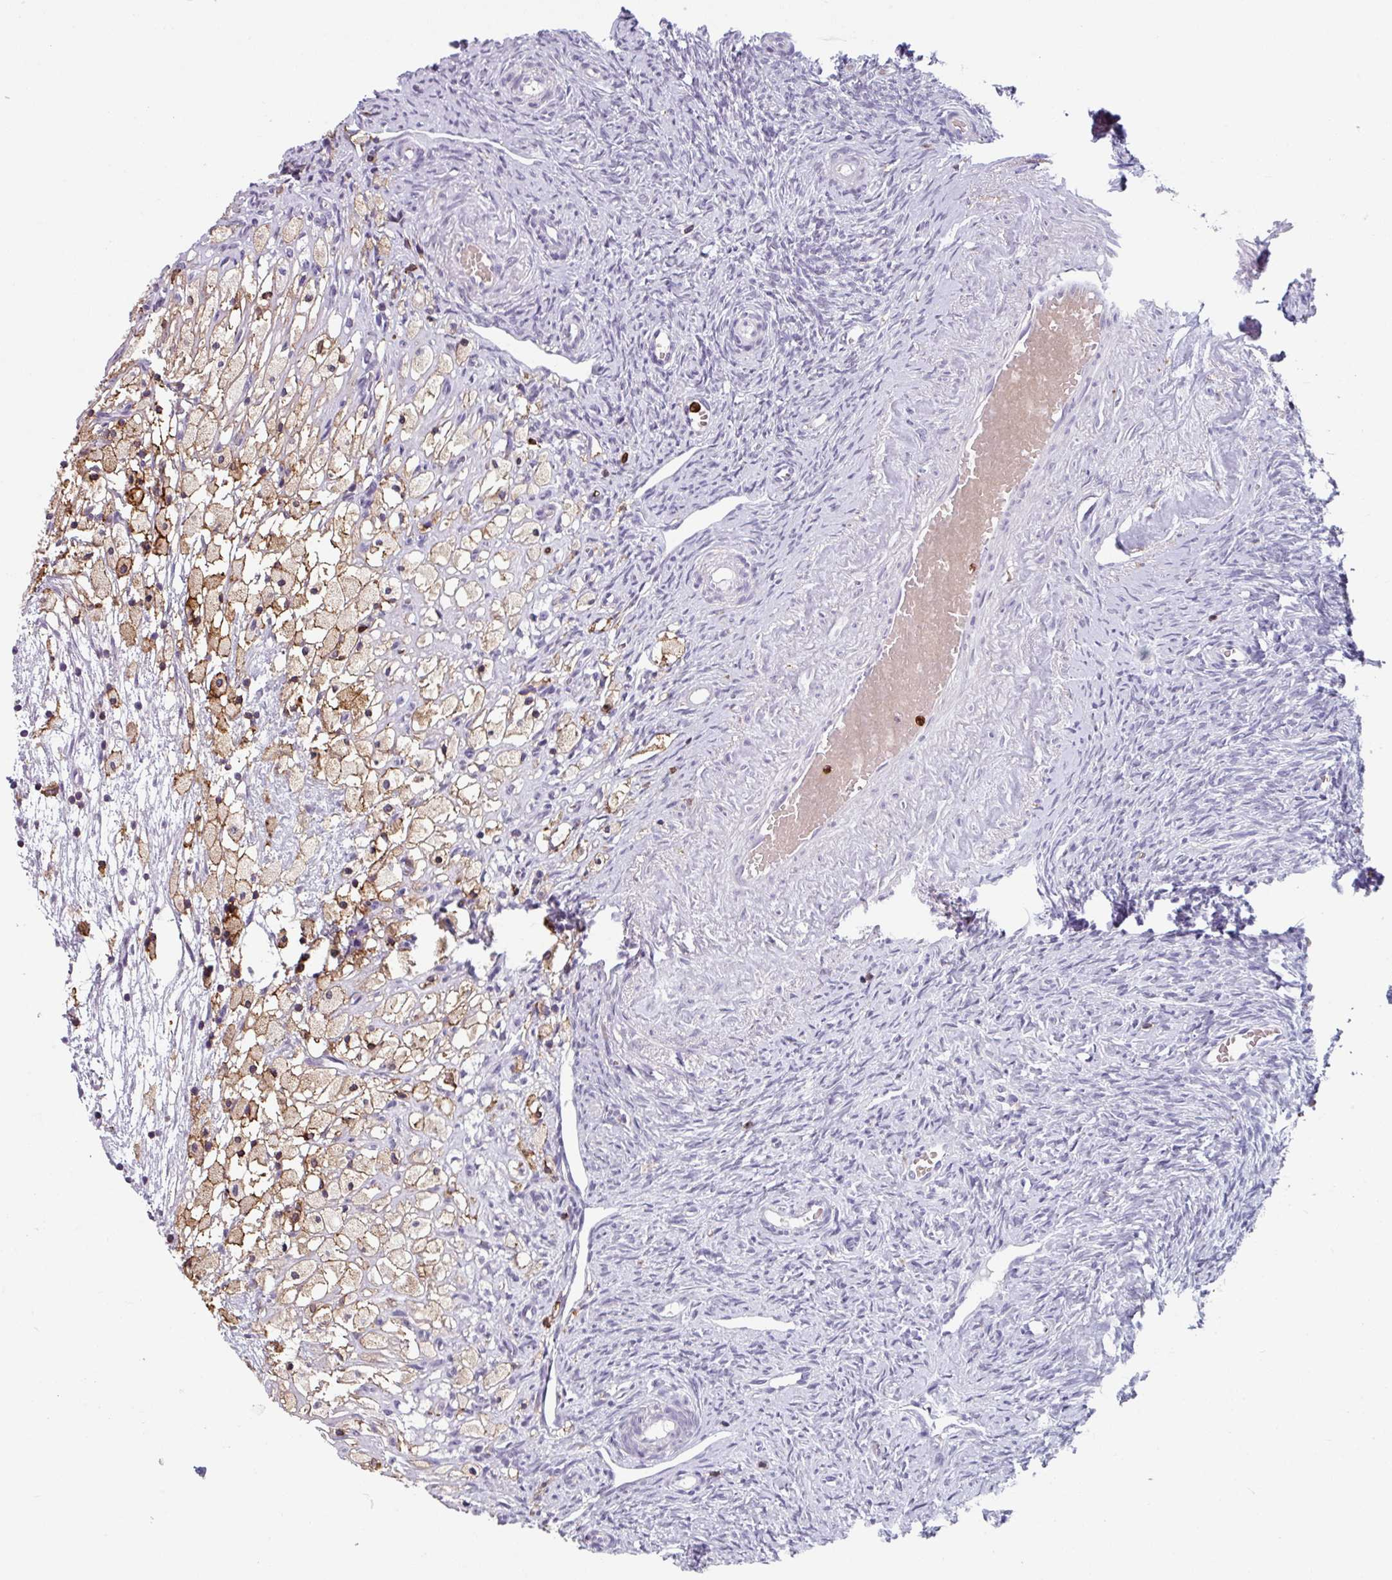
{"staining": {"intensity": "weak", "quantity": ">75%", "location": "cytoplasmic/membranous"}, "tissue": "ovary", "cell_type": "Follicle cells", "image_type": "normal", "snomed": [{"axis": "morphology", "description": "Normal tissue, NOS"}, {"axis": "topography", "description": "Ovary"}], "caption": "High-magnification brightfield microscopy of unremarkable ovary stained with DAB (brown) and counterstained with hematoxylin (blue). follicle cells exhibit weak cytoplasmic/membranous expression is present in about>75% of cells.", "gene": "EXOSC5", "patient": {"sex": "female", "age": 51}}